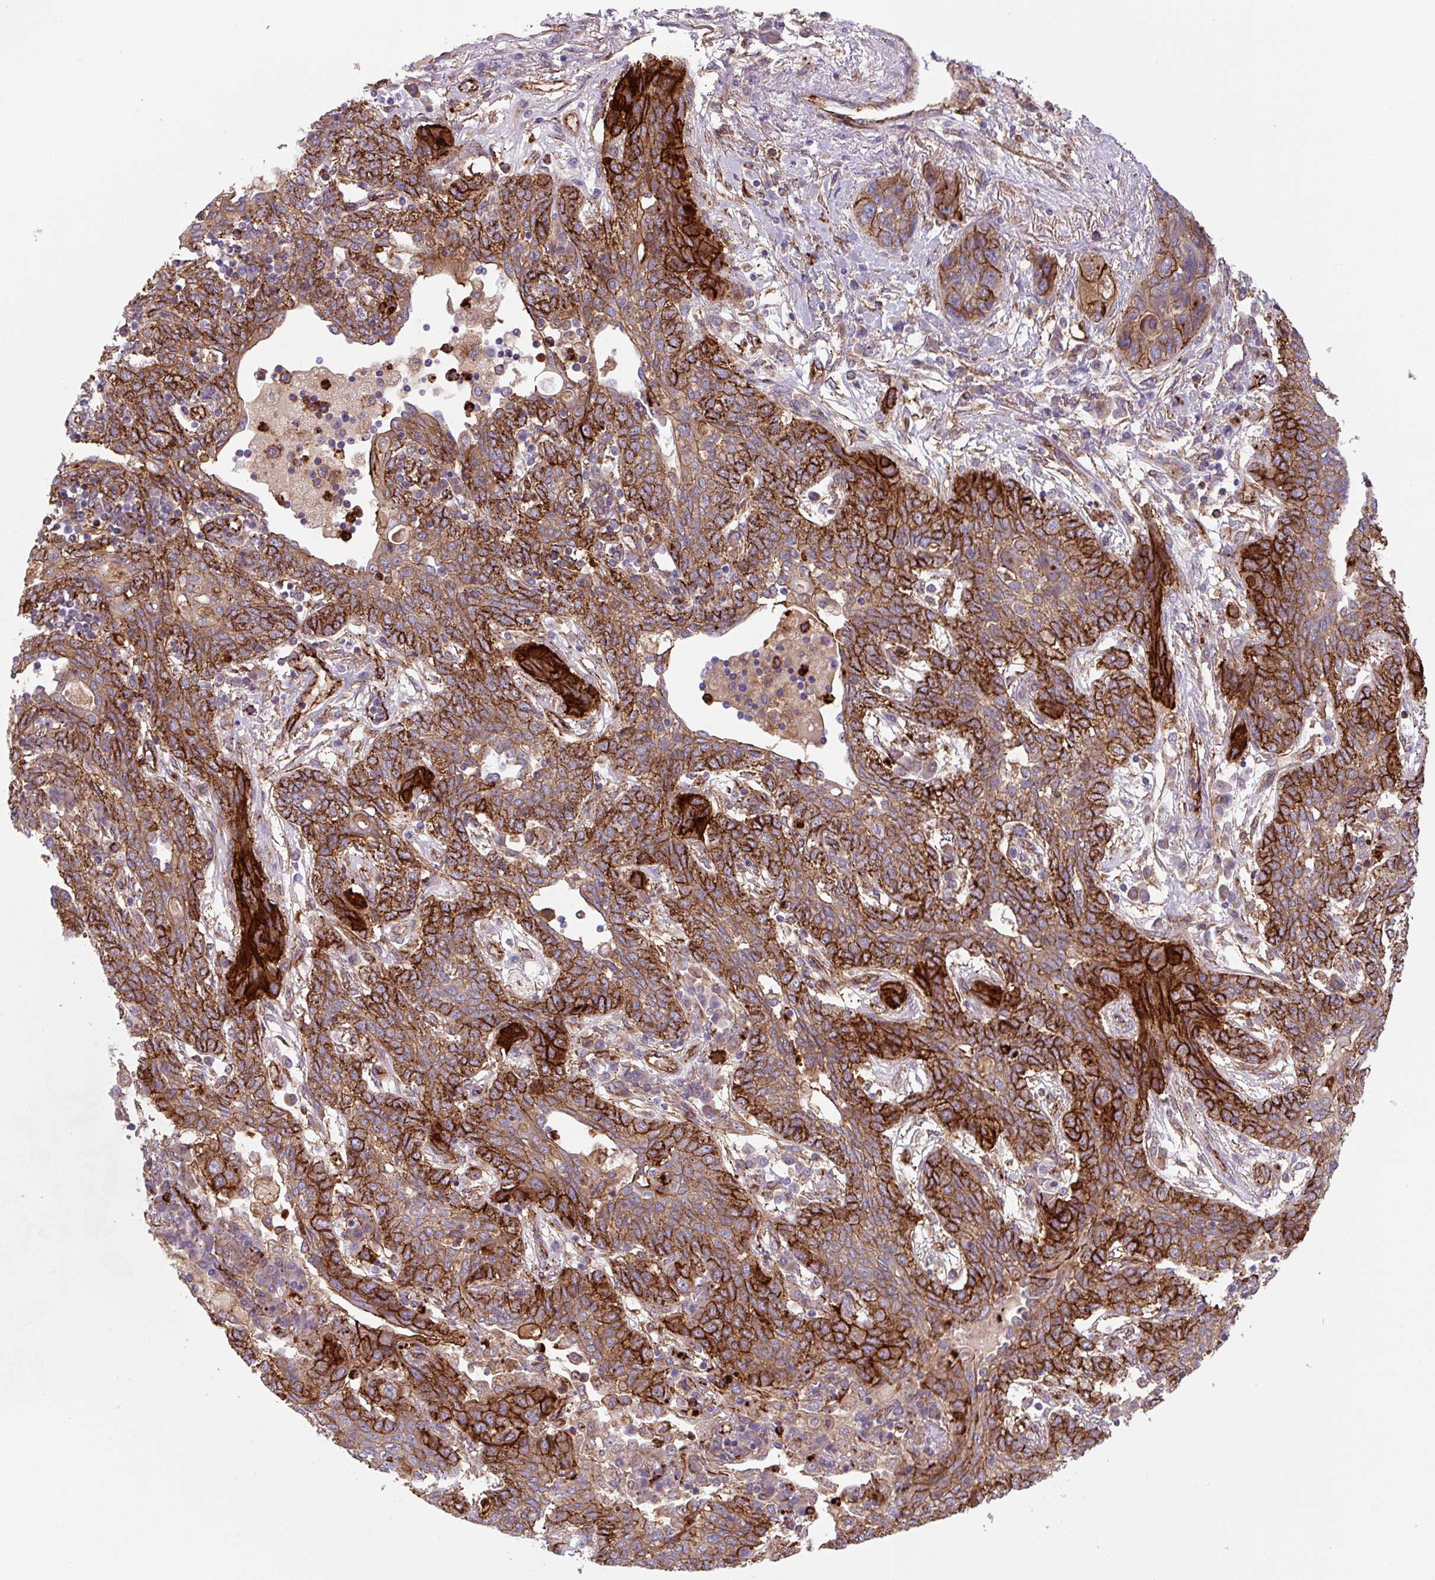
{"staining": {"intensity": "strong", "quantity": ">75%", "location": "cytoplasmic/membranous"}, "tissue": "lung cancer", "cell_type": "Tumor cells", "image_type": "cancer", "snomed": [{"axis": "morphology", "description": "Squamous cell carcinoma, NOS"}, {"axis": "topography", "description": "Lung"}], "caption": "Squamous cell carcinoma (lung) tissue displays strong cytoplasmic/membranous staining in about >75% of tumor cells, visualized by immunohistochemistry.", "gene": "DHFR2", "patient": {"sex": "female", "age": 70}}